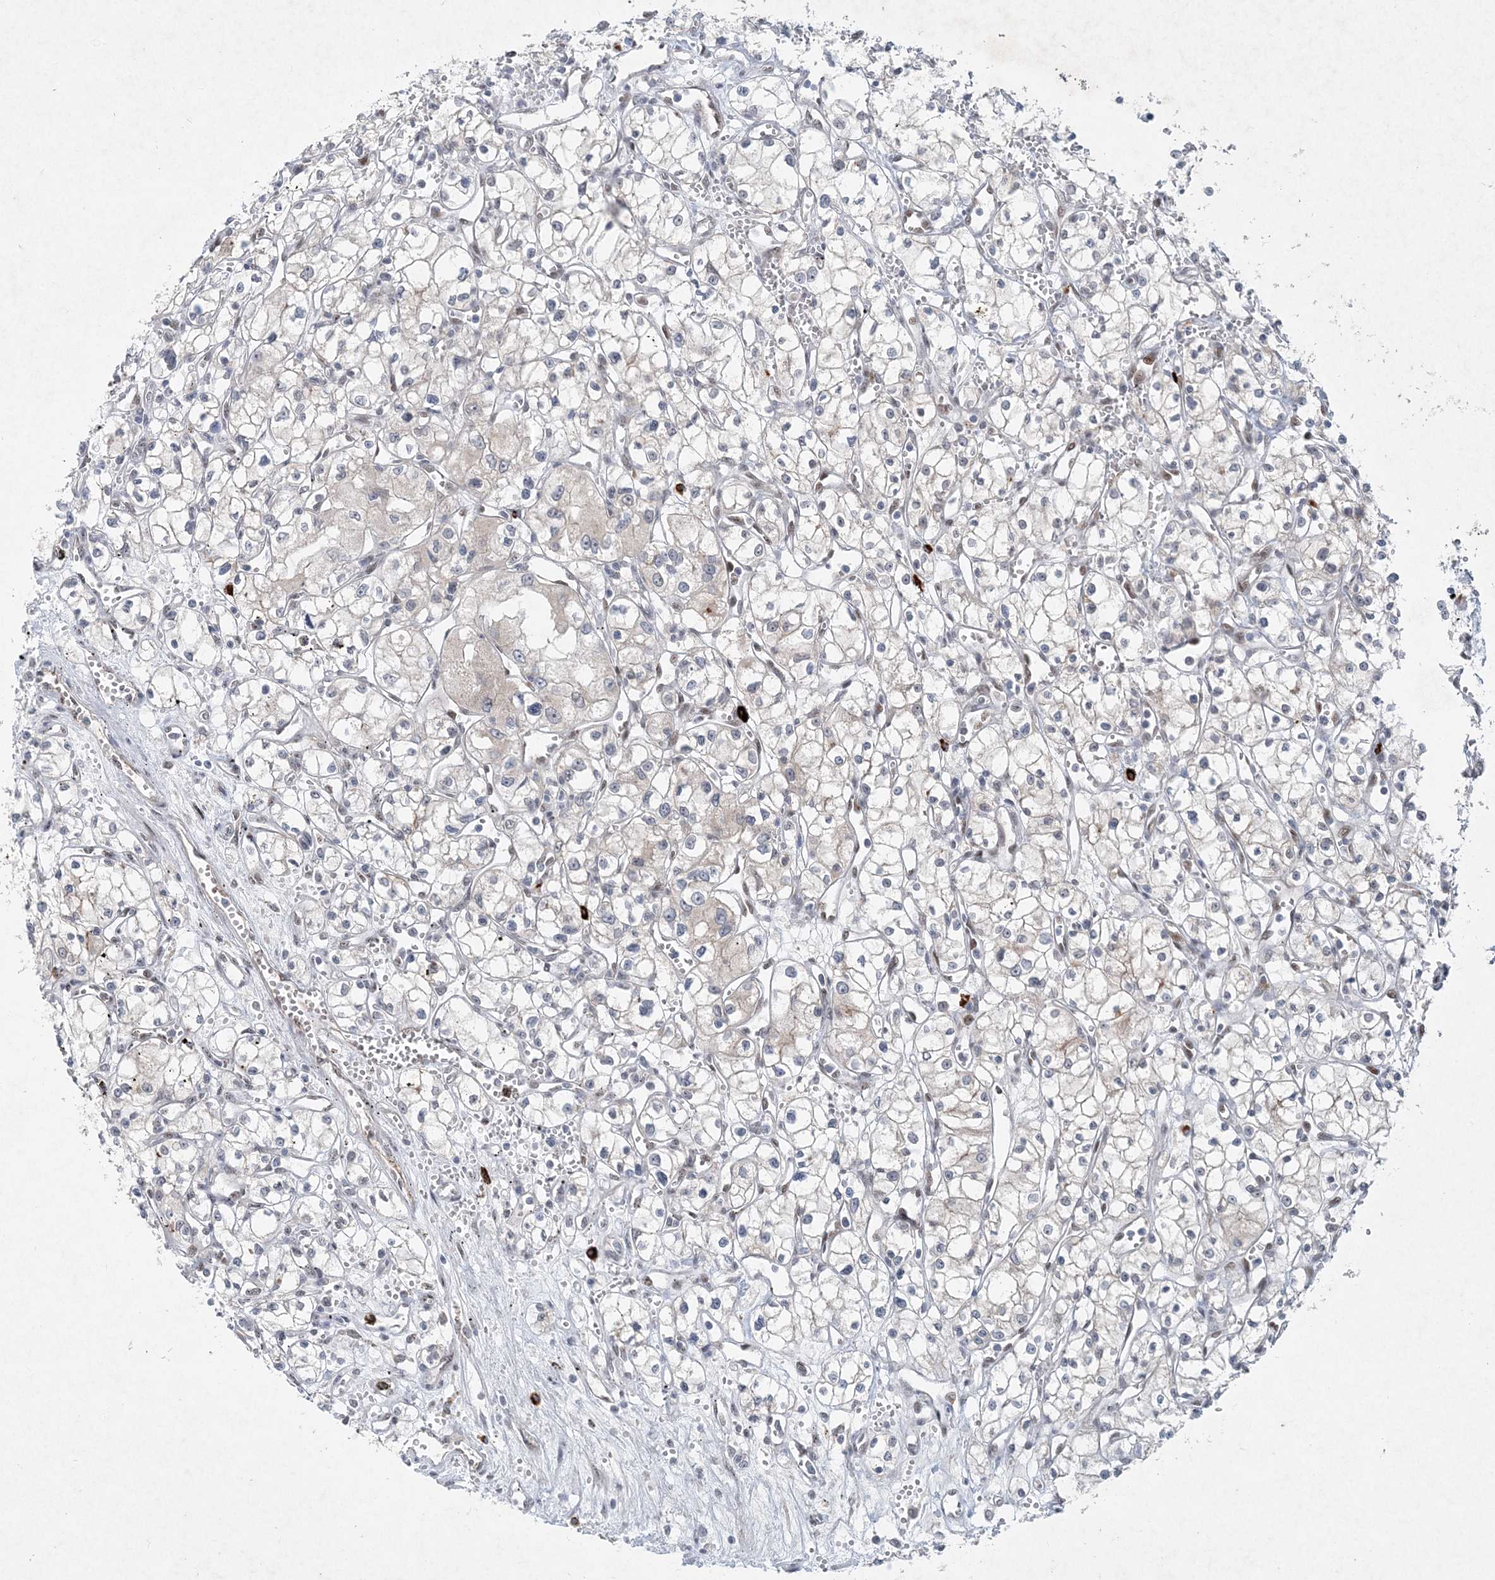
{"staining": {"intensity": "negative", "quantity": "none", "location": "none"}, "tissue": "renal cancer", "cell_type": "Tumor cells", "image_type": "cancer", "snomed": [{"axis": "morphology", "description": "Adenocarcinoma, NOS"}, {"axis": "topography", "description": "Kidney"}], "caption": "Tumor cells are negative for protein expression in human adenocarcinoma (renal).", "gene": "GIN1", "patient": {"sex": "male", "age": 59}}